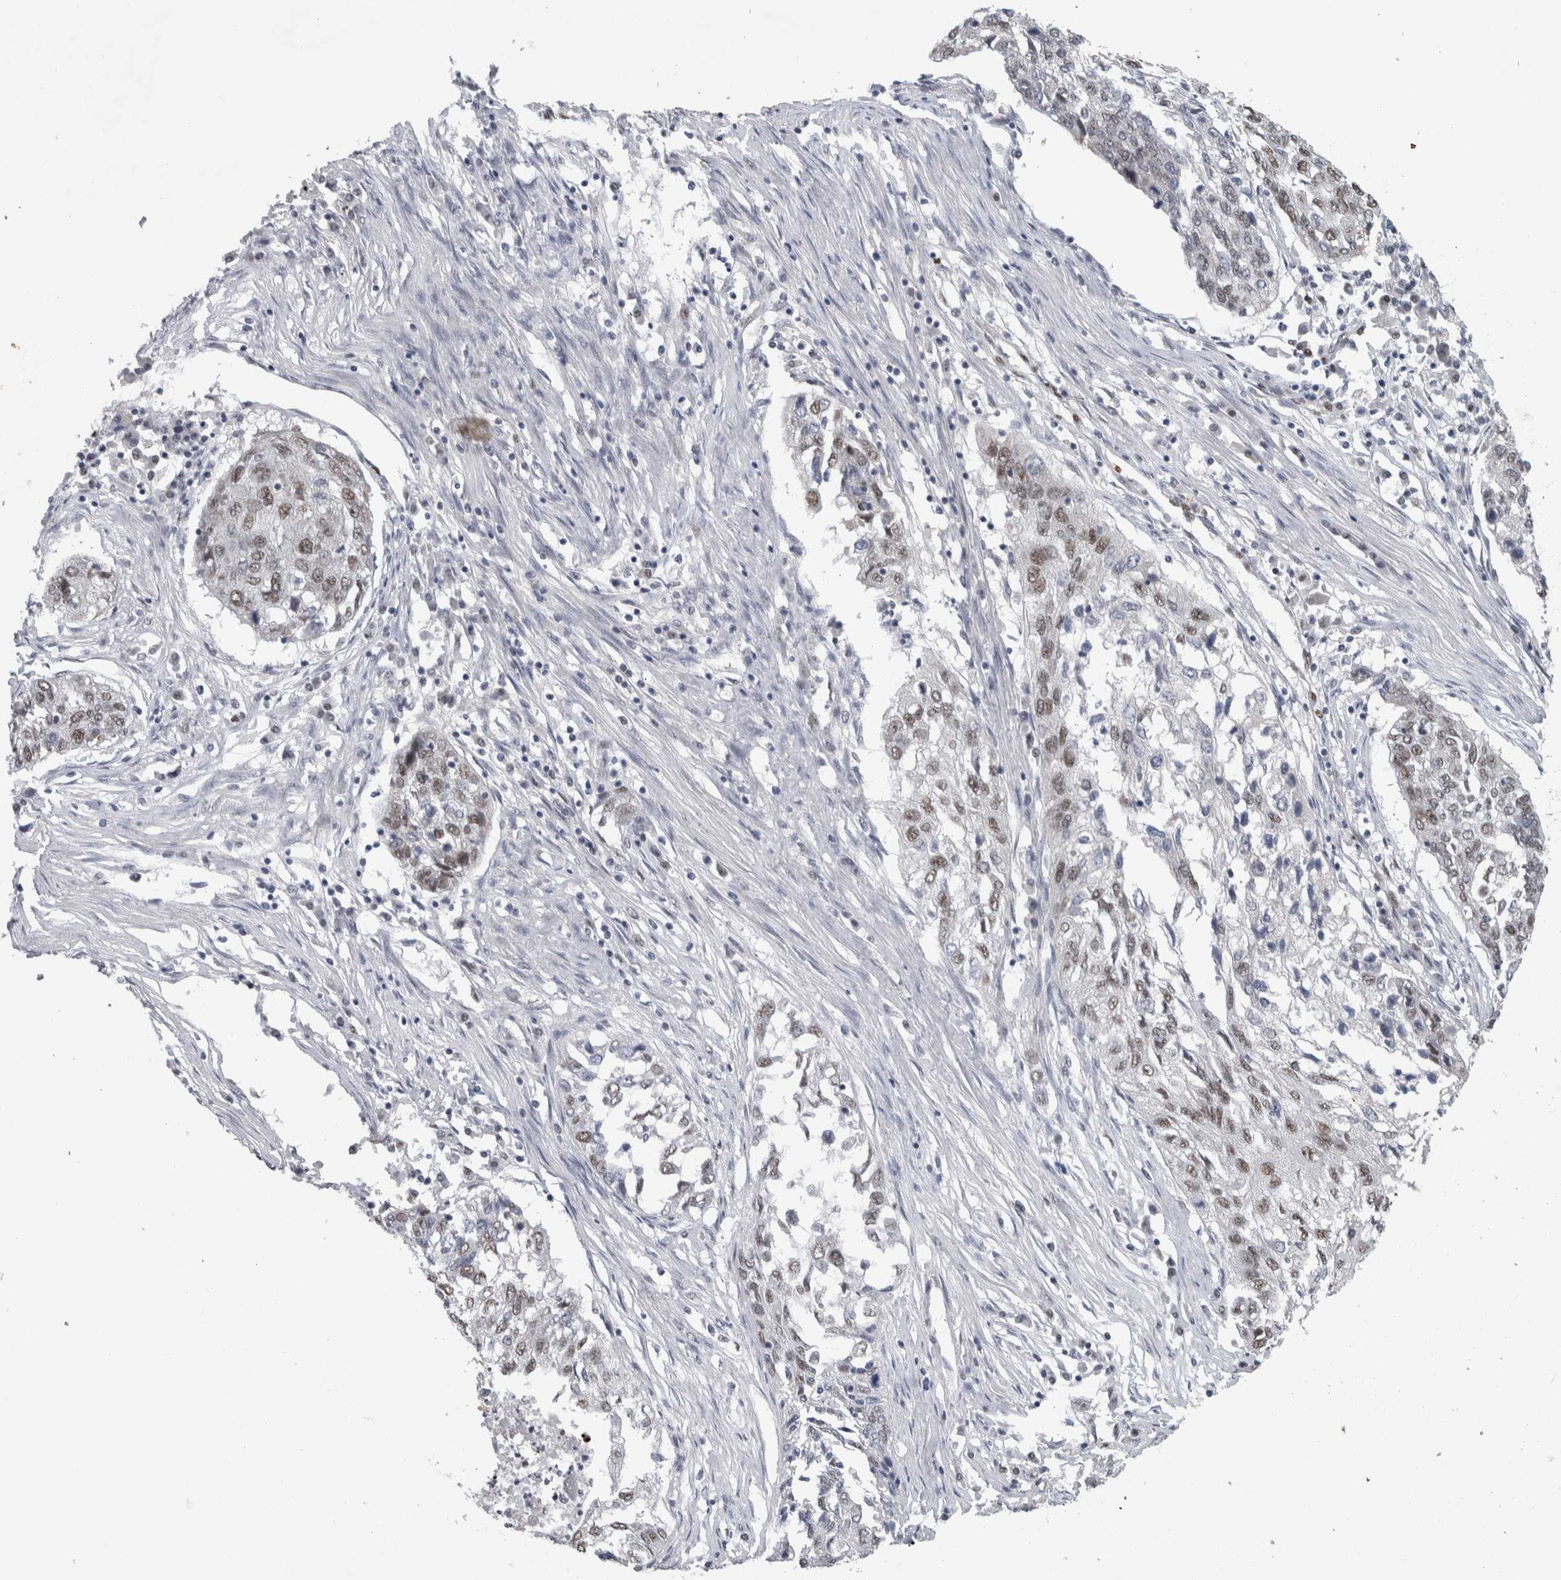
{"staining": {"intensity": "moderate", "quantity": "25%-75%", "location": "nuclear"}, "tissue": "lung cancer", "cell_type": "Tumor cells", "image_type": "cancer", "snomed": [{"axis": "morphology", "description": "Squamous cell carcinoma, NOS"}, {"axis": "topography", "description": "Lung"}], "caption": "The immunohistochemical stain highlights moderate nuclear expression in tumor cells of lung cancer (squamous cell carcinoma) tissue. (DAB = brown stain, brightfield microscopy at high magnification).", "gene": "HEXIM2", "patient": {"sex": "female", "age": 63}}